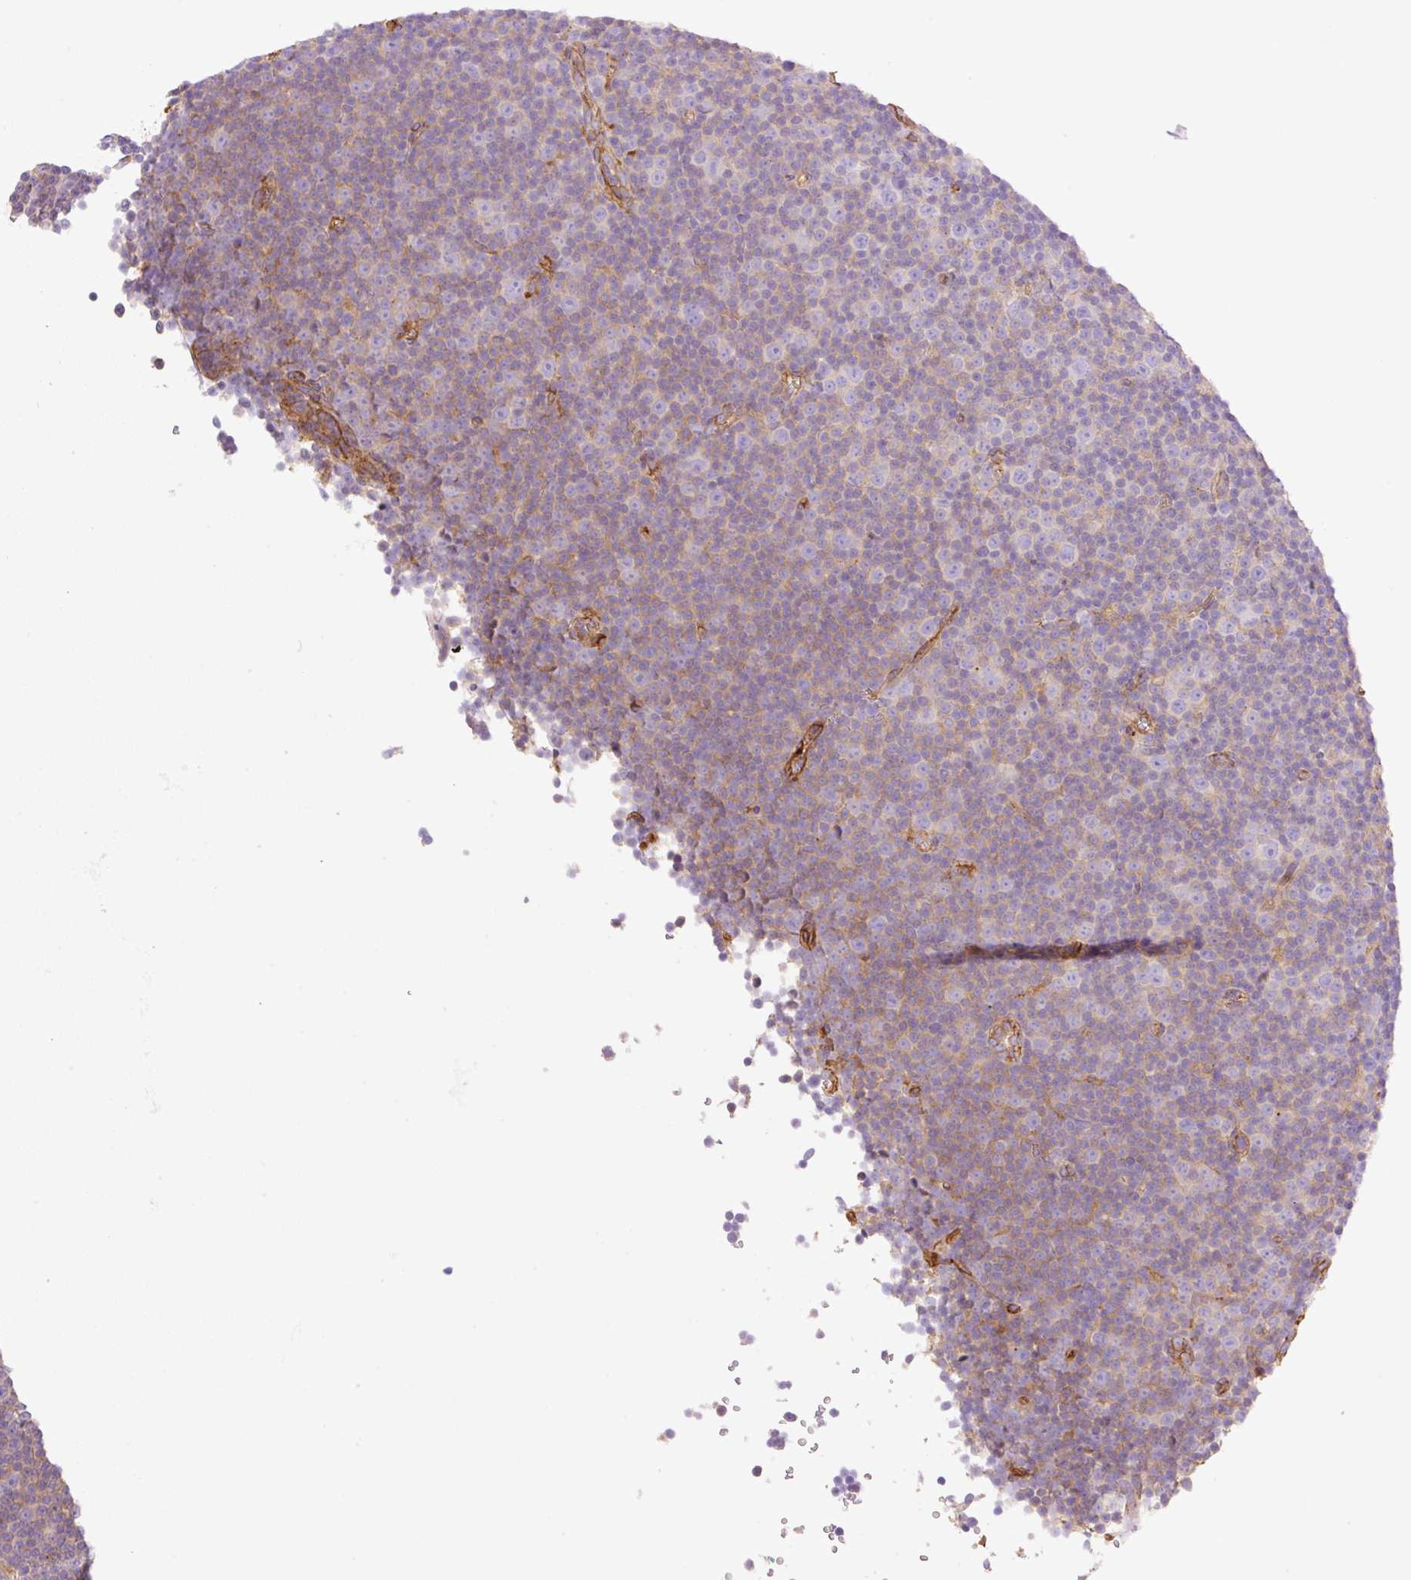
{"staining": {"intensity": "negative", "quantity": "none", "location": "none"}, "tissue": "lymphoma", "cell_type": "Tumor cells", "image_type": "cancer", "snomed": [{"axis": "morphology", "description": "Malignant lymphoma, non-Hodgkin's type, Low grade"}, {"axis": "topography", "description": "Lymph node"}], "caption": "A micrograph of lymphoma stained for a protein displays no brown staining in tumor cells.", "gene": "EHD3", "patient": {"sex": "female", "age": 67}}